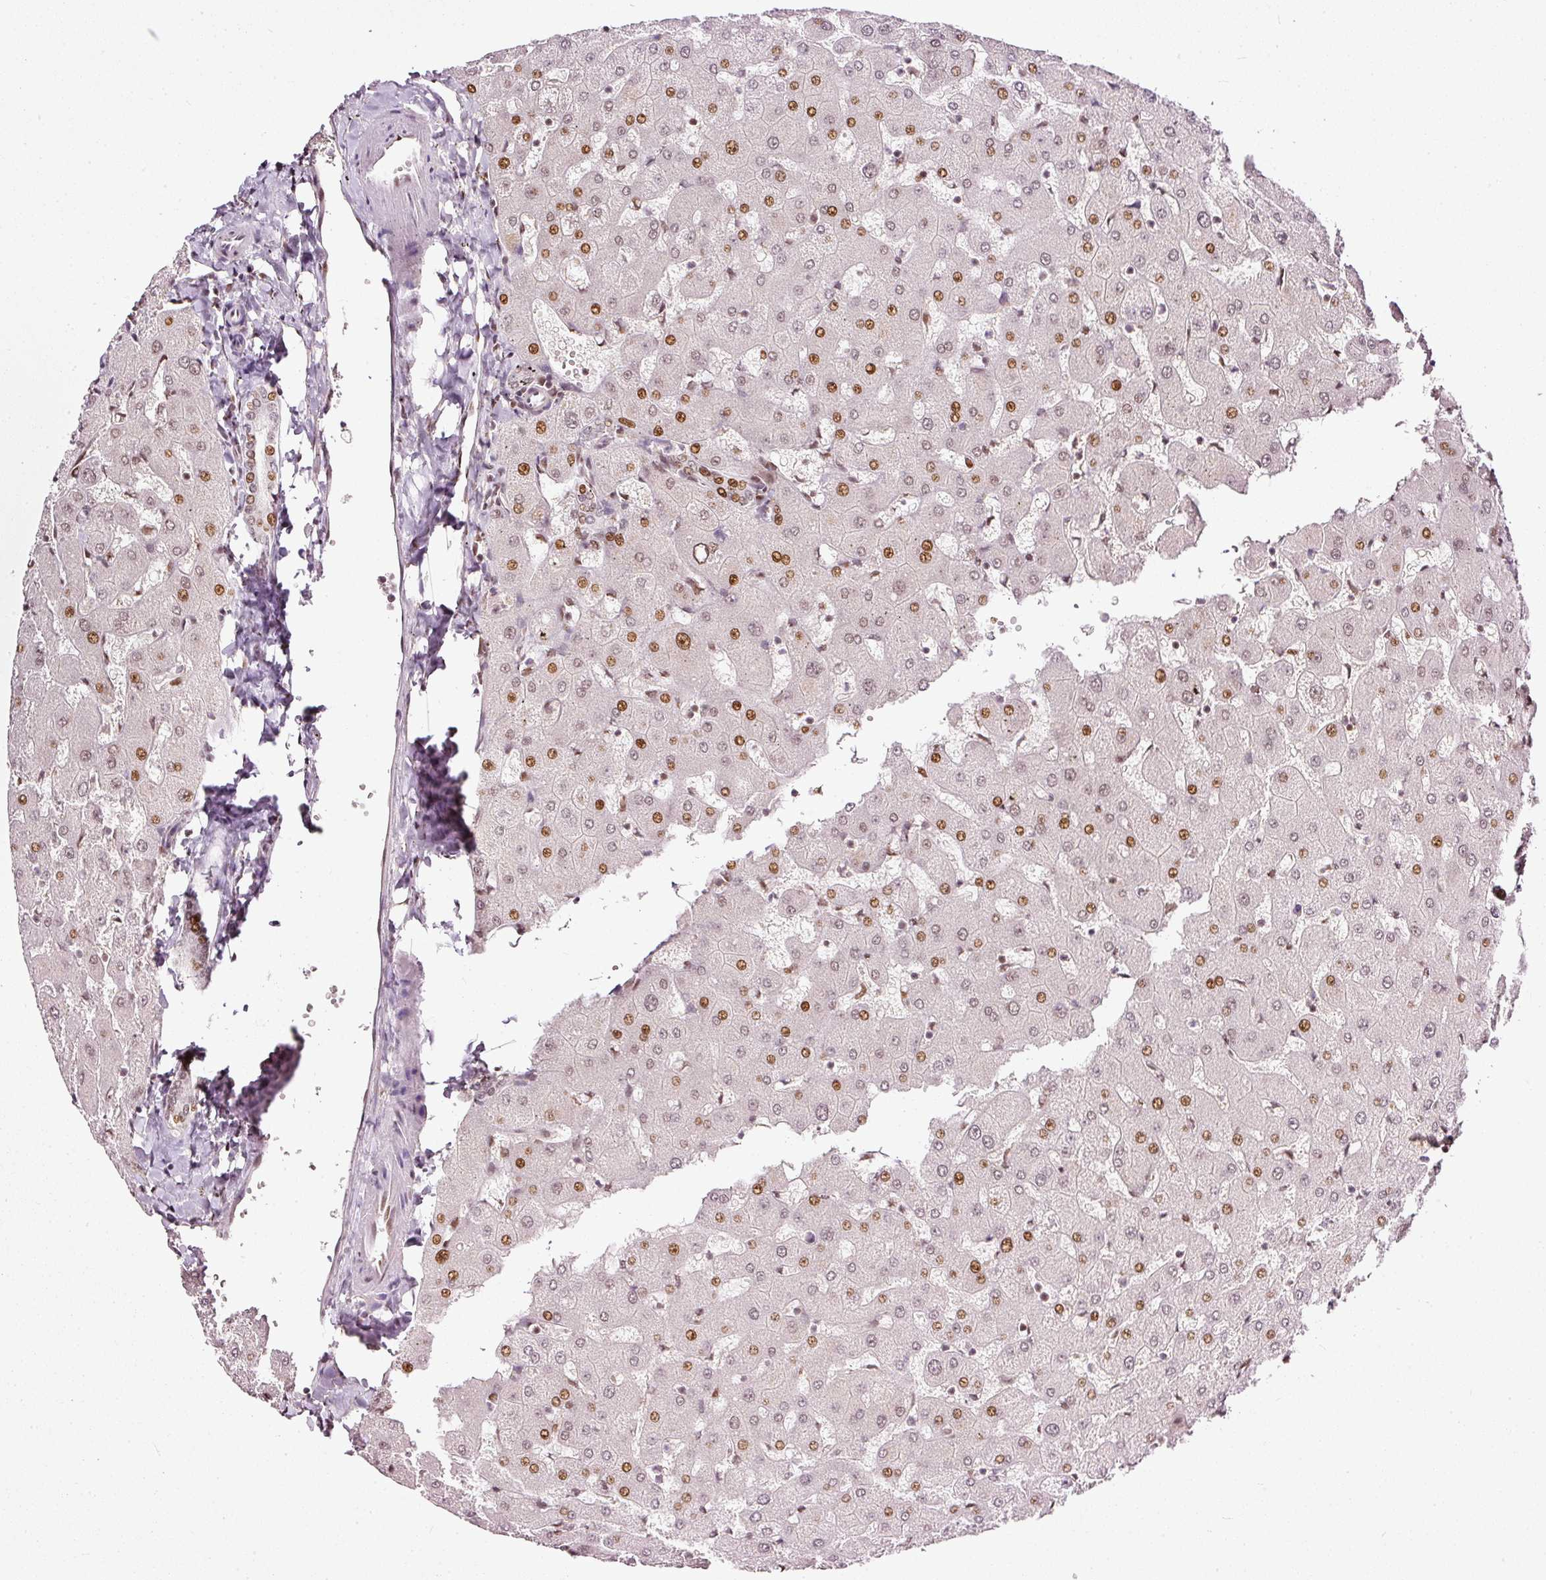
{"staining": {"intensity": "moderate", "quantity": "25%-75%", "location": "nuclear"}, "tissue": "liver", "cell_type": "Cholangiocytes", "image_type": "normal", "snomed": [{"axis": "morphology", "description": "Normal tissue, NOS"}, {"axis": "topography", "description": "Liver"}], "caption": "This image reveals unremarkable liver stained with immunohistochemistry to label a protein in brown. The nuclear of cholangiocytes show moderate positivity for the protein. Nuclei are counter-stained blue.", "gene": "ZNF778", "patient": {"sex": "female", "age": 63}}